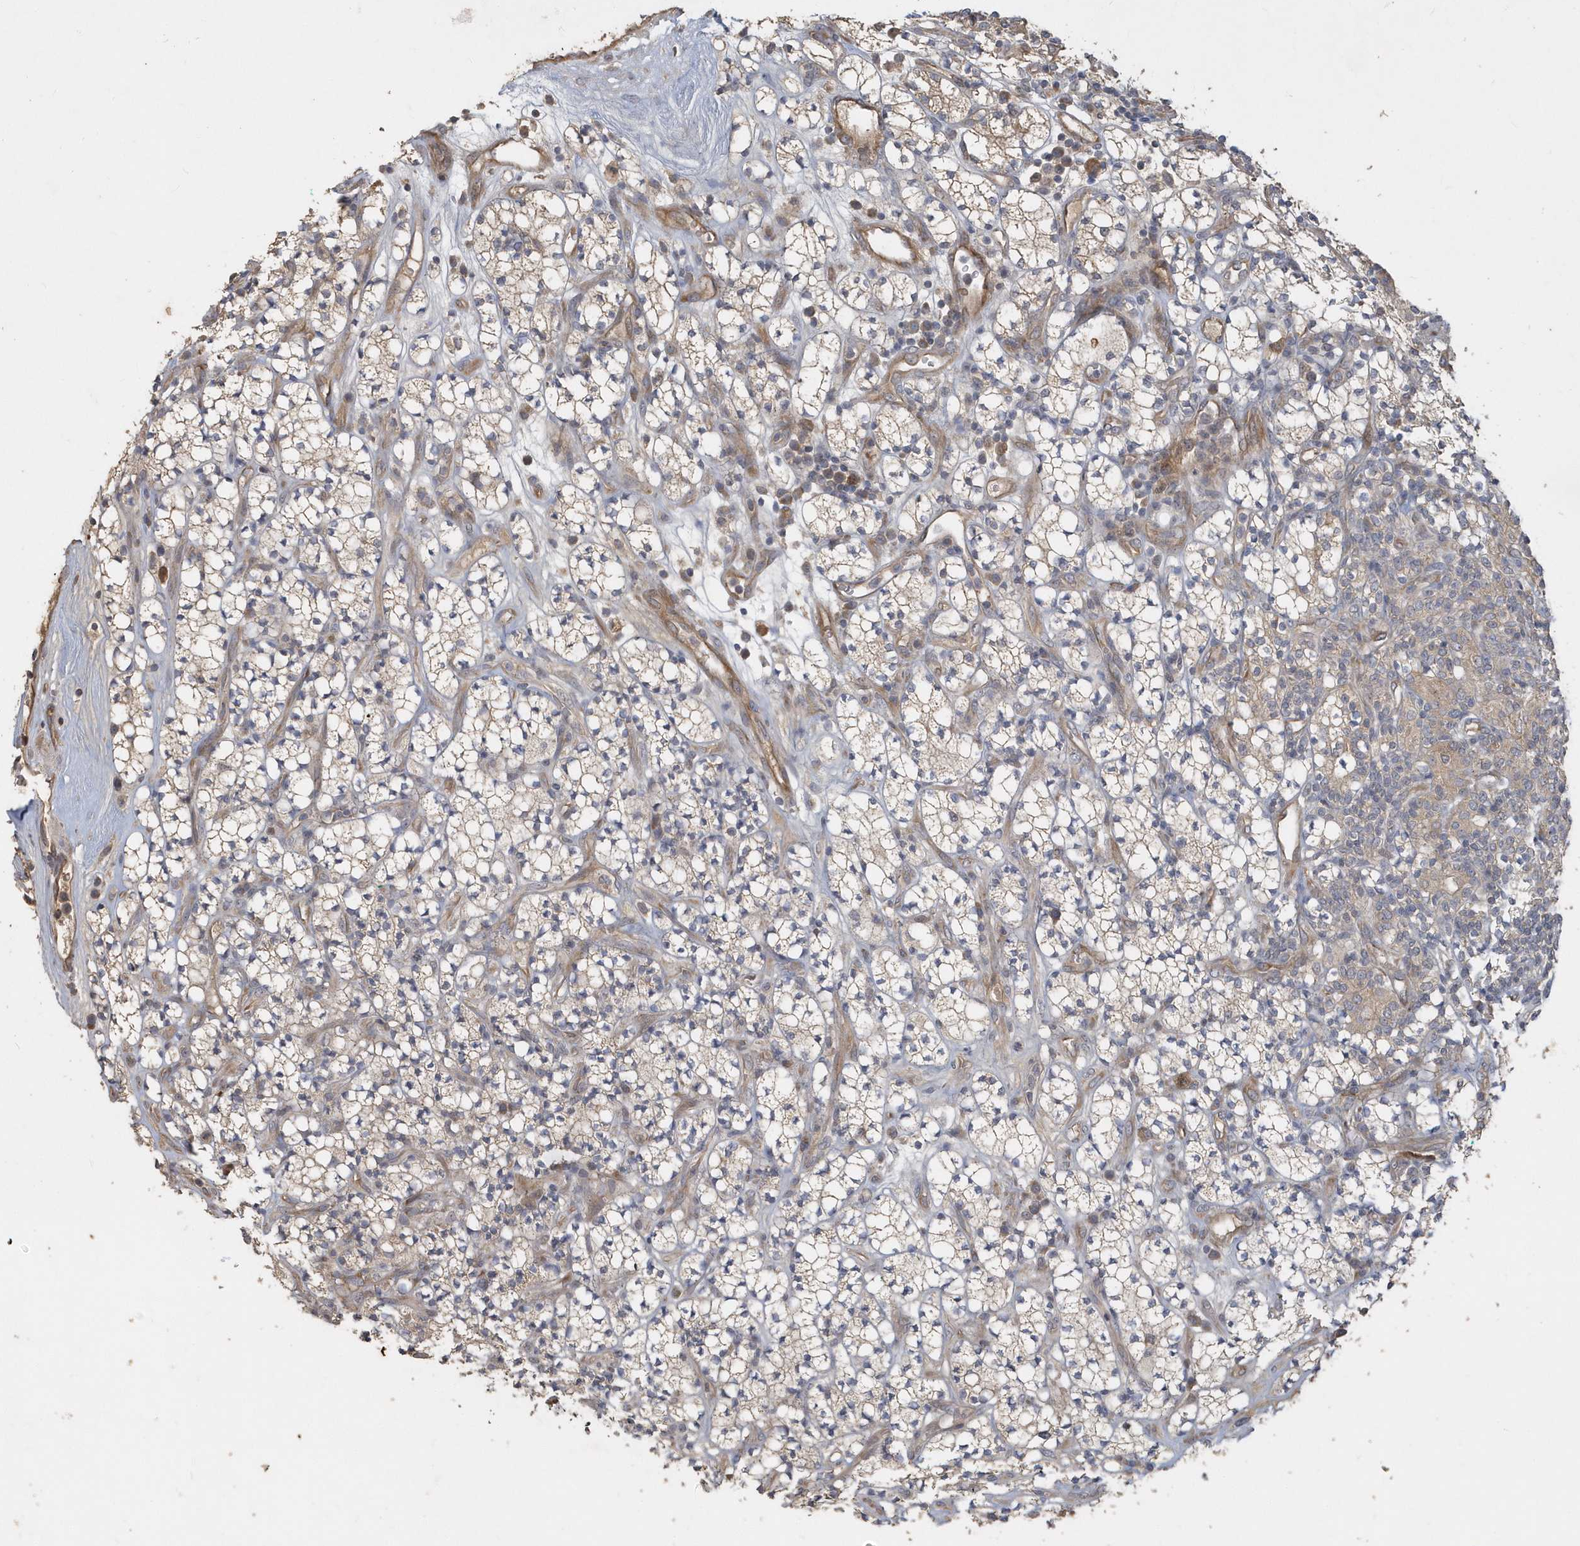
{"staining": {"intensity": "weak", "quantity": "25%-75%", "location": "cytoplasmic/membranous"}, "tissue": "renal cancer", "cell_type": "Tumor cells", "image_type": "cancer", "snomed": [{"axis": "morphology", "description": "Adenocarcinoma, NOS"}, {"axis": "topography", "description": "Kidney"}], "caption": "A low amount of weak cytoplasmic/membranous expression is seen in approximately 25%-75% of tumor cells in renal cancer tissue.", "gene": "TRAIP", "patient": {"sex": "male", "age": 77}}